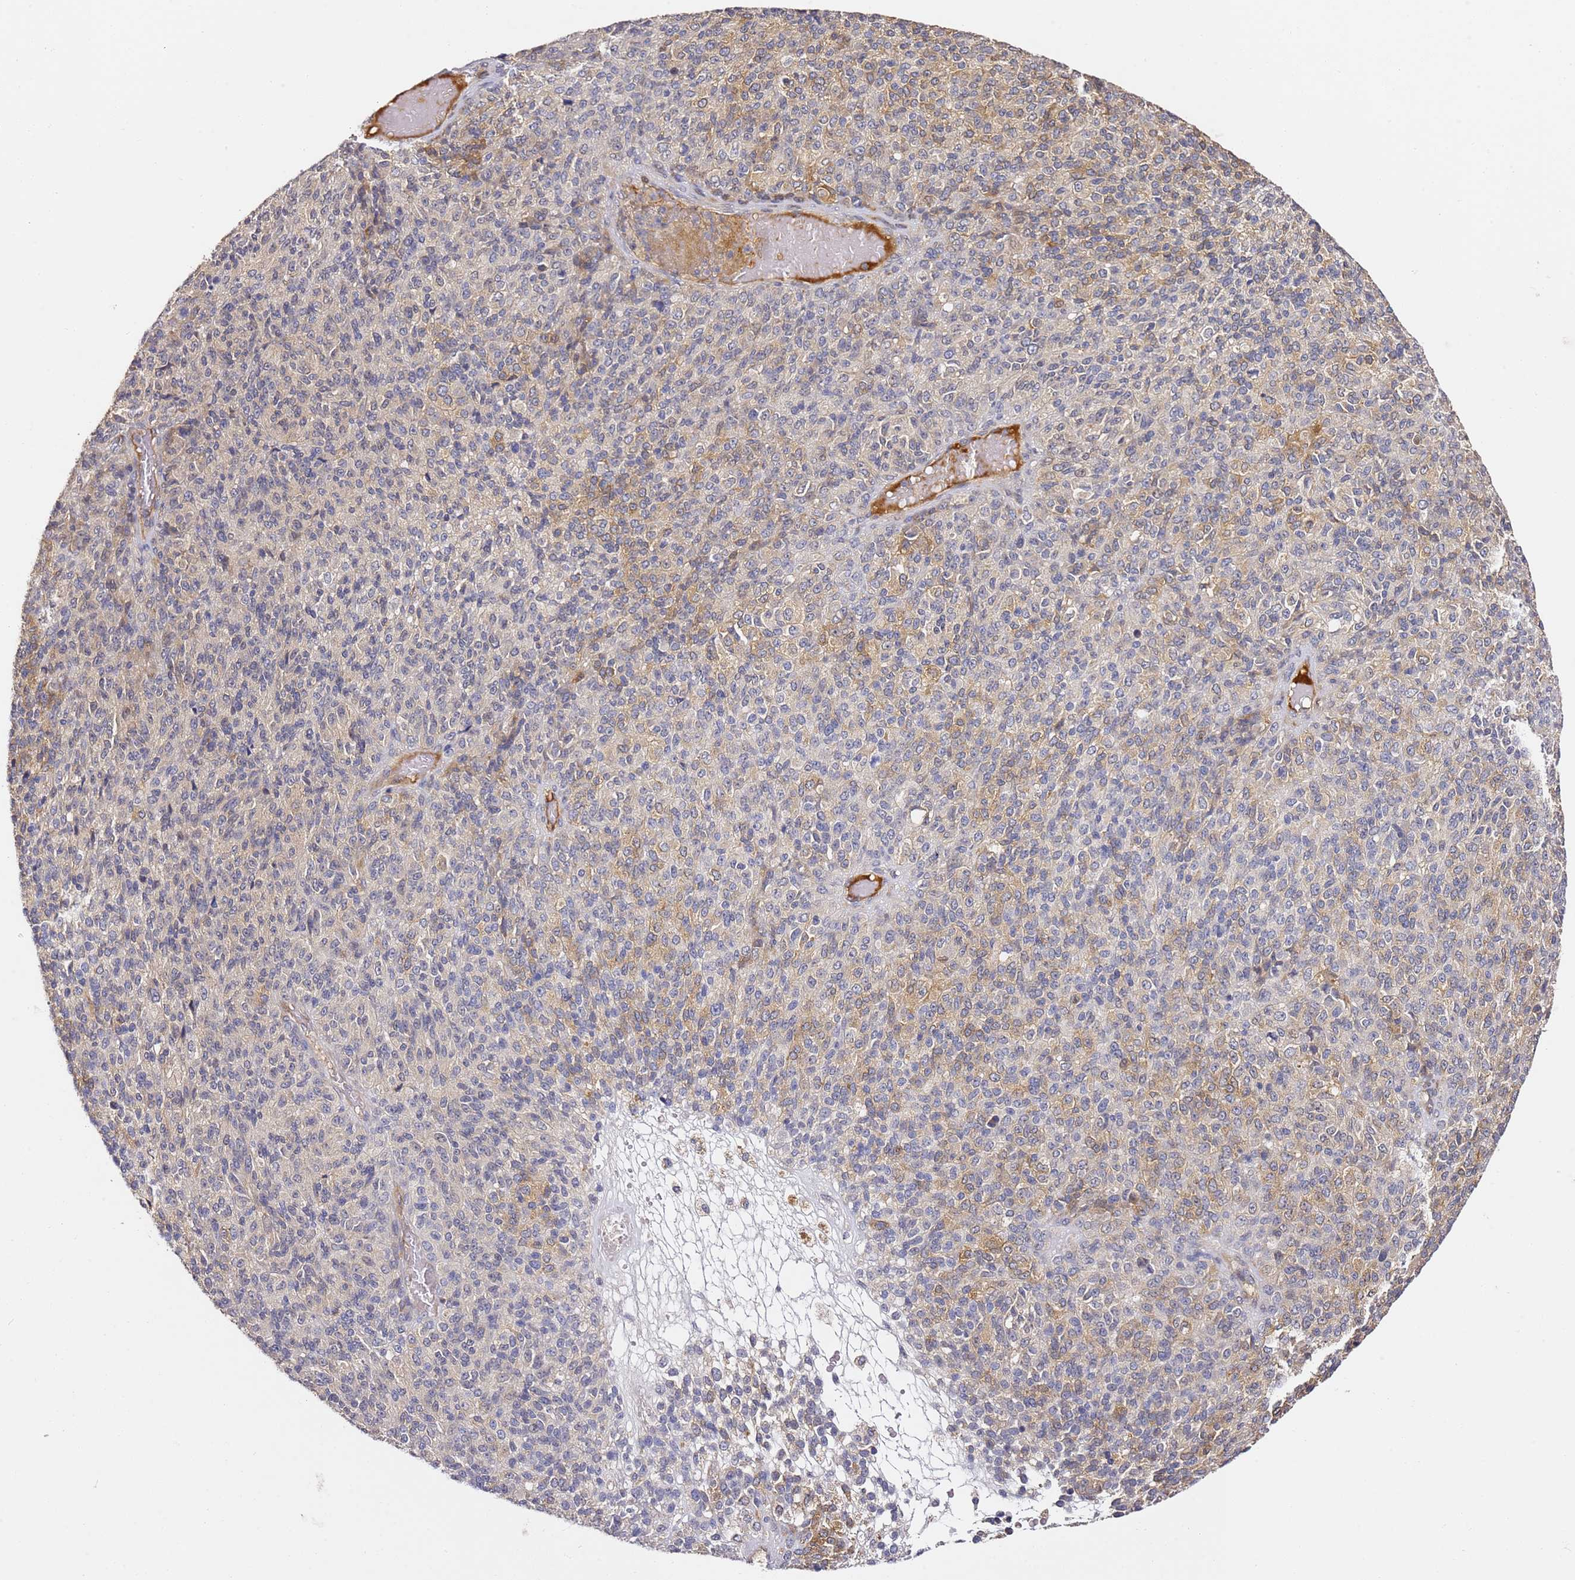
{"staining": {"intensity": "weak", "quantity": "<25%", "location": "cytoplasmic/membranous"}, "tissue": "melanoma", "cell_type": "Tumor cells", "image_type": "cancer", "snomed": [{"axis": "morphology", "description": "Malignant melanoma, Metastatic site"}, {"axis": "topography", "description": "Brain"}], "caption": "This is an IHC histopathology image of melanoma. There is no staining in tumor cells.", "gene": "OSBPL2", "patient": {"sex": "female", "age": 56}}